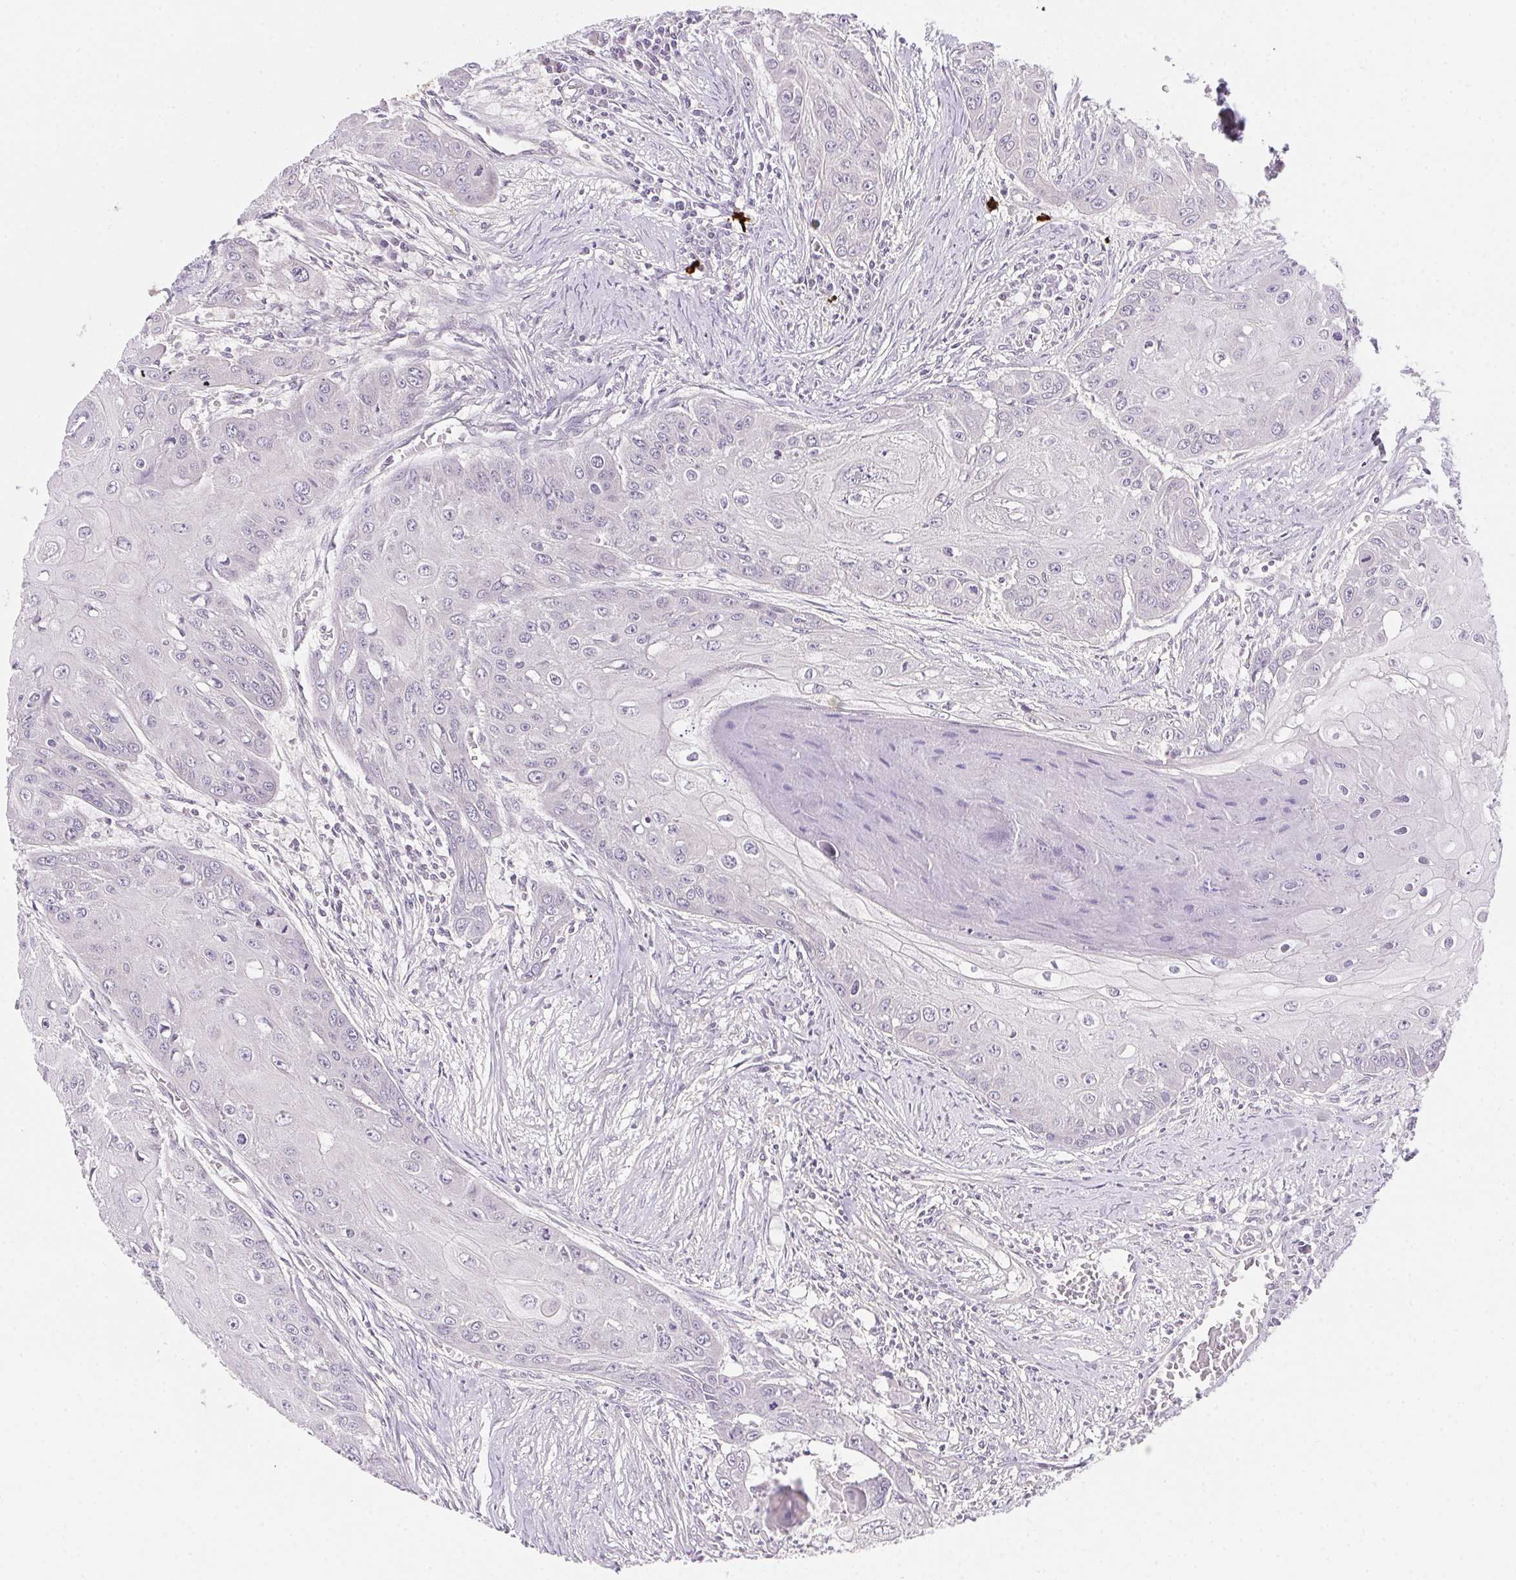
{"staining": {"intensity": "negative", "quantity": "none", "location": "none"}, "tissue": "head and neck cancer", "cell_type": "Tumor cells", "image_type": "cancer", "snomed": [{"axis": "morphology", "description": "Squamous cell carcinoma, NOS"}, {"axis": "topography", "description": "Oral tissue"}, {"axis": "topography", "description": "Head-Neck"}], "caption": "Image shows no significant protein expression in tumor cells of head and neck squamous cell carcinoma. (DAB (3,3'-diaminobenzidine) immunohistochemistry (IHC) visualized using brightfield microscopy, high magnification).", "gene": "PRKAA1", "patient": {"sex": "male", "age": 71}}